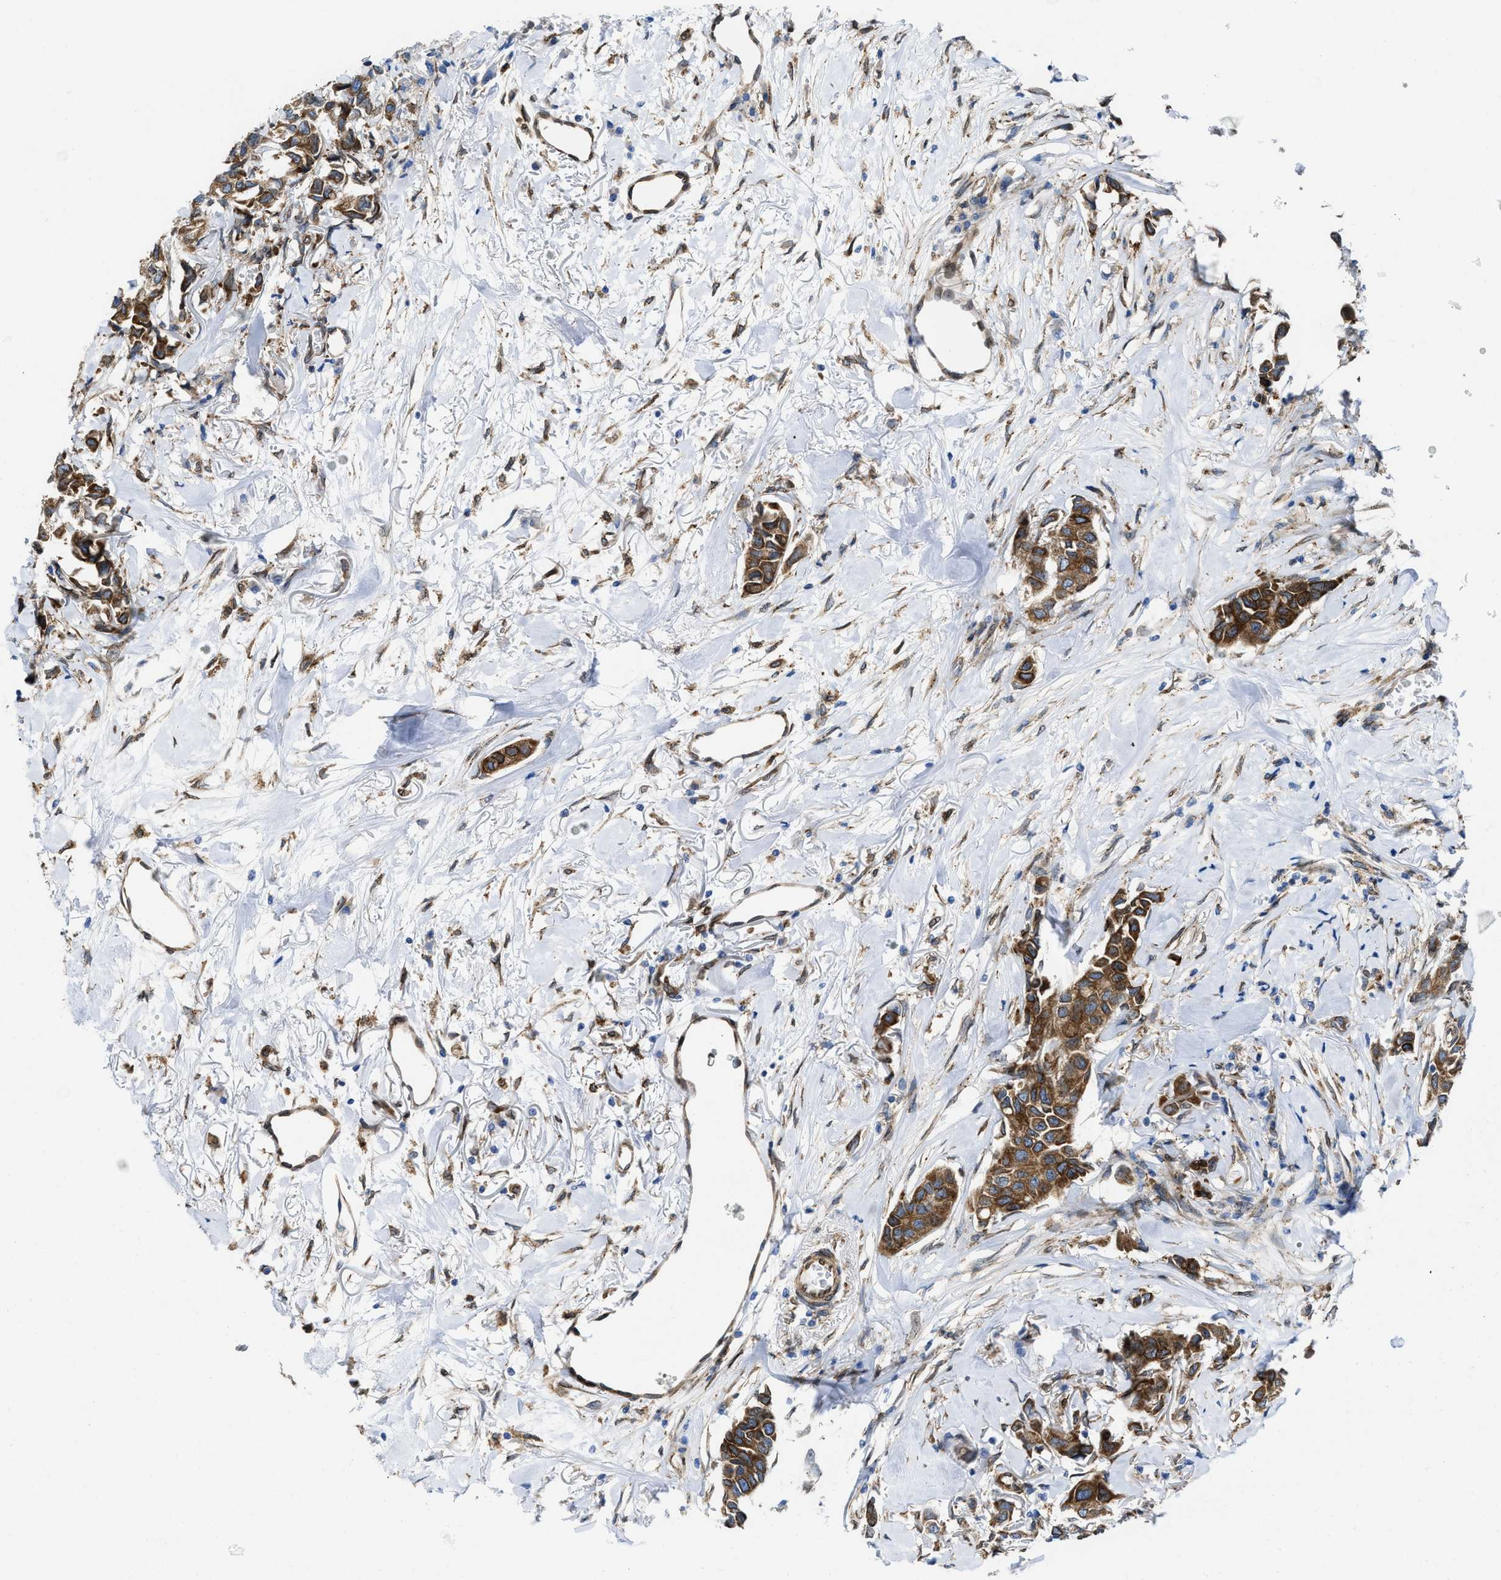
{"staining": {"intensity": "strong", "quantity": ">75%", "location": "cytoplasmic/membranous"}, "tissue": "breast cancer", "cell_type": "Tumor cells", "image_type": "cancer", "snomed": [{"axis": "morphology", "description": "Duct carcinoma"}, {"axis": "topography", "description": "Breast"}], "caption": "Infiltrating ductal carcinoma (breast) tissue displays strong cytoplasmic/membranous positivity in about >75% of tumor cells, visualized by immunohistochemistry.", "gene": "ERLIN2", "patient": {"sex": "female", "age": 80}}